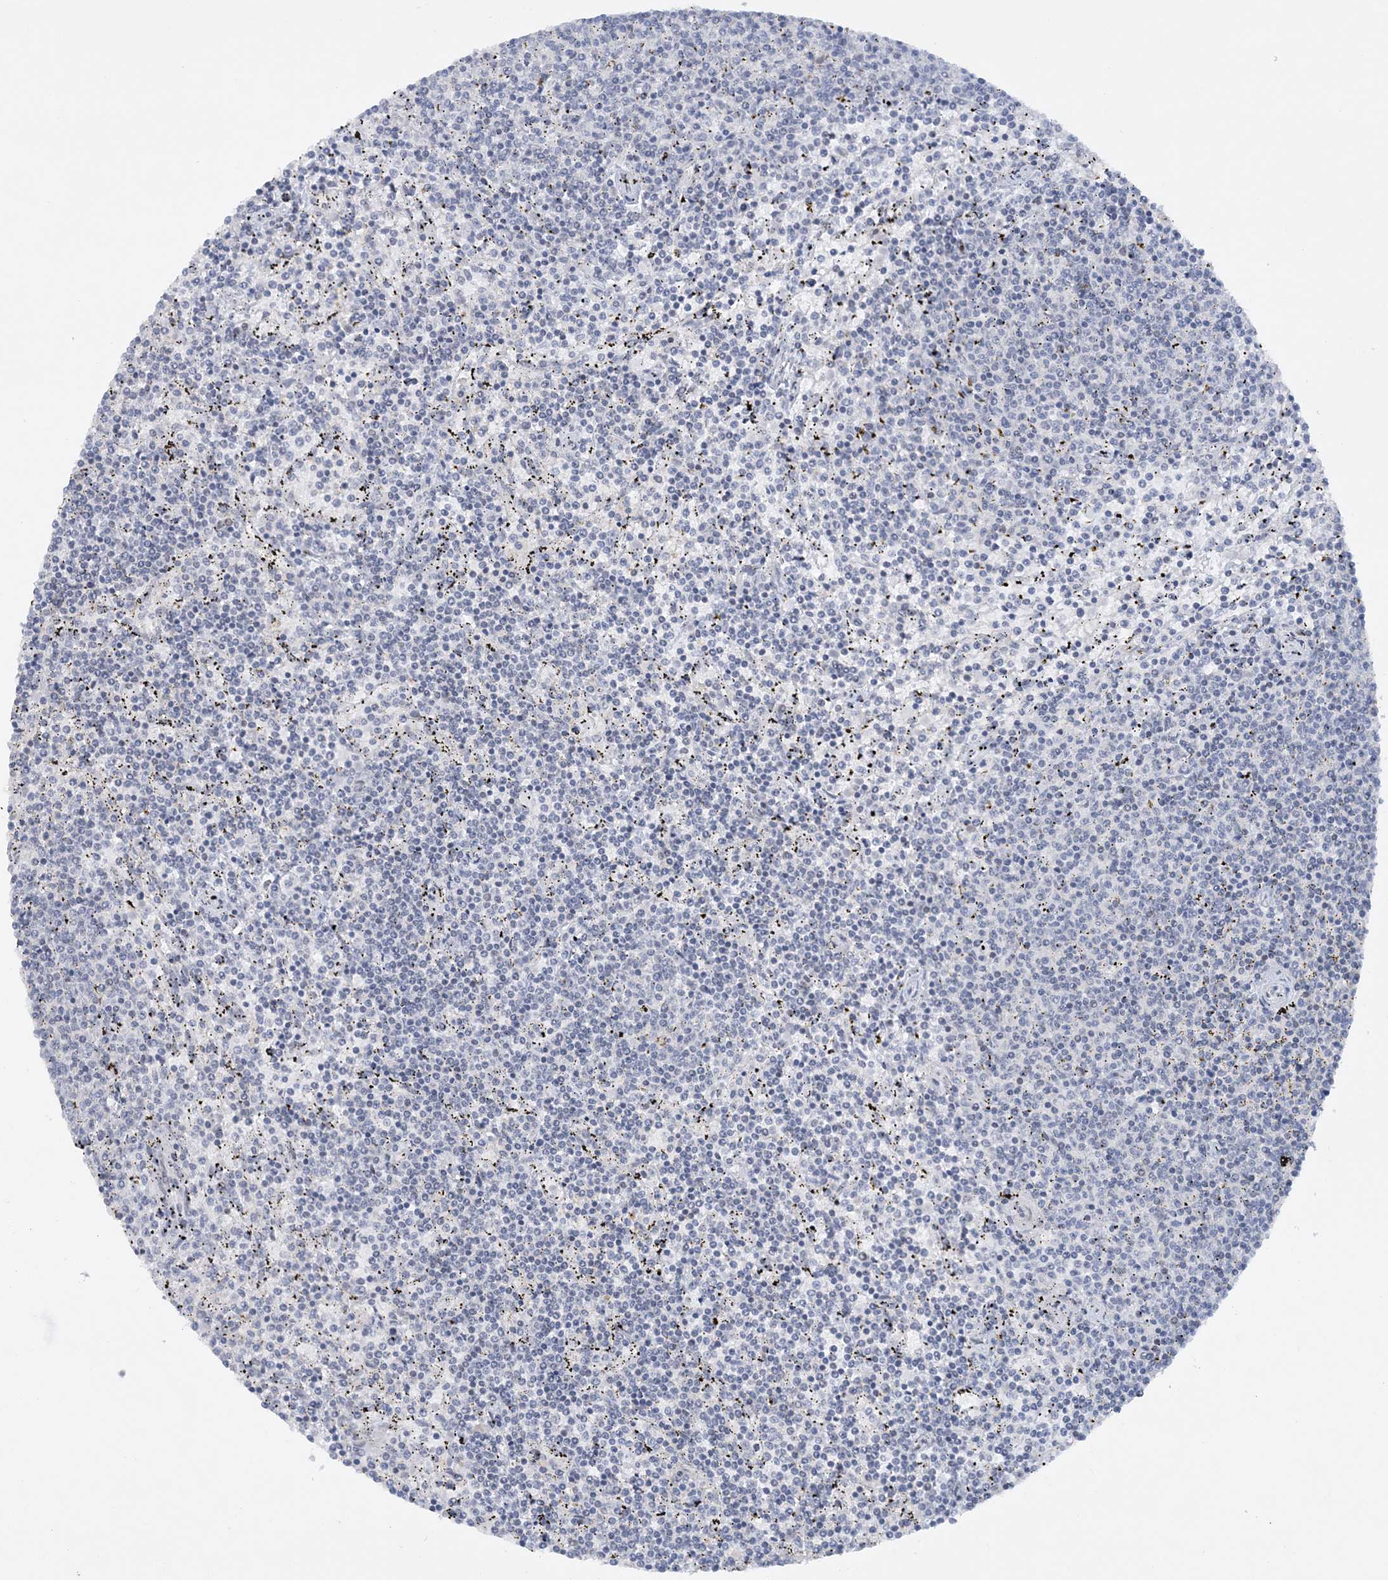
{"staining": {"intensity": "negative", "quantity": "none", "location": "none"}, "tissue": "lymphoma", "cell_type": "Tumor cells", "image_type": "cancer", "snomed": [{"axis": "morphology", "description": "Malignant lymphoma, non-Hodgkin's type, Low grade"}, {"axis": "topography", "description": "Spleen"}], "caption": "Malignant lymphoma, non-Hodgkin's type (low-grade) stained for a protein using immunohistochemistry displays no staining tumor cells.", "gene": "KMT2D", "patient": {"sex": "female", "age": 50}}